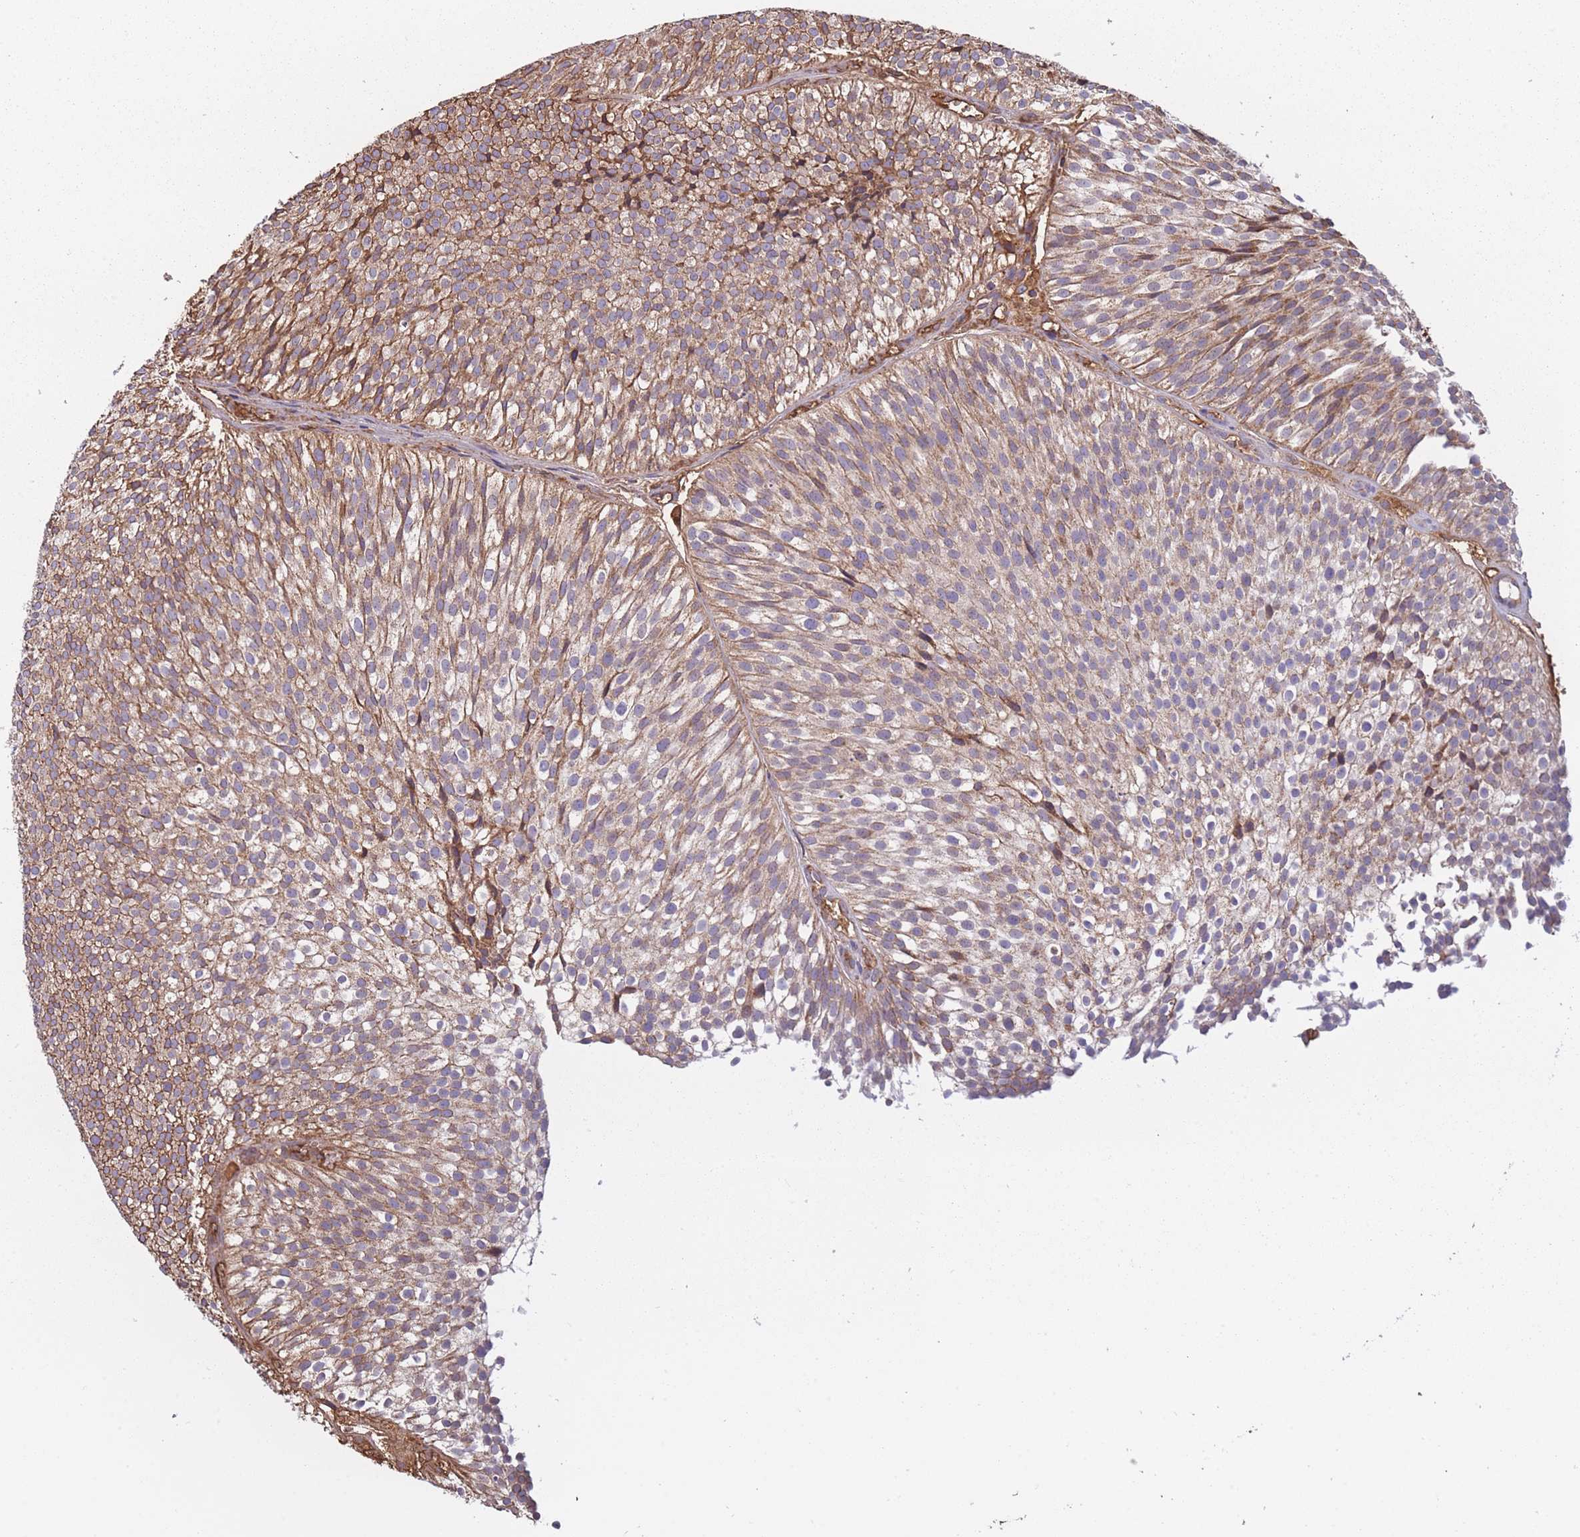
{"staining": {"intensity": "weak", "quantity": ">75%", "location": "cytoplasmic/membranous"}, "tissue": "urothelial cancer", "cell_type": "Tumor cells", "image_type": "cancer", "snomed": [{"axis": "morphology", "description": "Urothelial carcinoma, Low grade"}, {"axis": "topography", "description": "Urinary bladder"}], "caption": "A photomicrograph of human urothelial cancer stained for a protein exhibits weak cytoplasmic/membranous brown staining in tumor cells.", "gene": "KAT2A", "patient": {"sex": "male", "age": 91}}